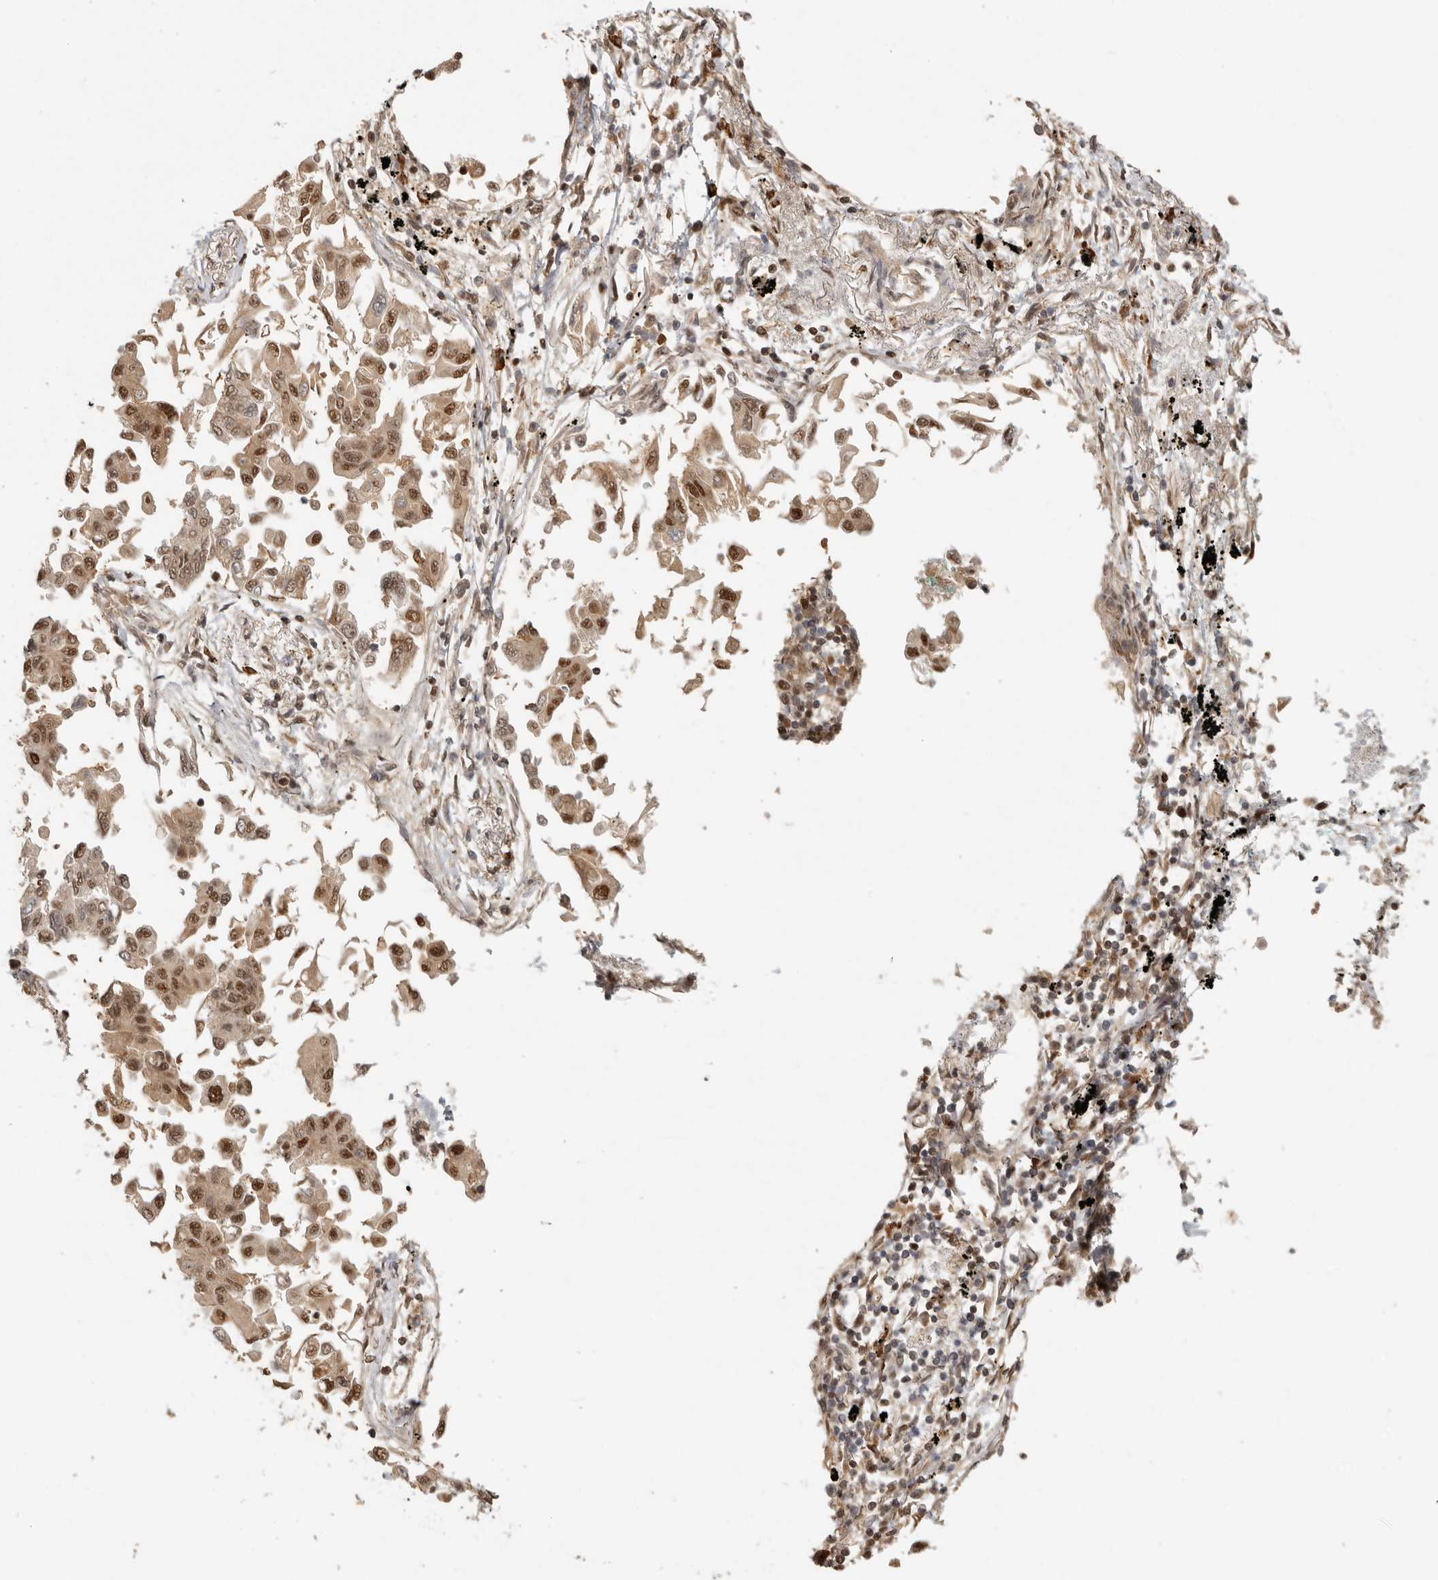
{"staining": {"intensity": "moderate", "quantity": ">75%", "location": "cytoplasmic/membranous,nuclear"}, "tissue": "lung cancer", "cell_type": "Tumor cells", "image_type": "cancer", "snomed": [{"axis": "morphology", "description": "Adenocarcinoma, NOS"}, {"axis": "topography", "description": "Lung"}], "caption": "This micrograph shows immunohistochemistry staining of lung cancer (adenocarcinoma), with medium moderate cytoplasmic/membranous and nuclear positivity in approximately >75% of tumor cells.", "gene": "PSMA5", "patient": {"sex": "female", "age": 67}}